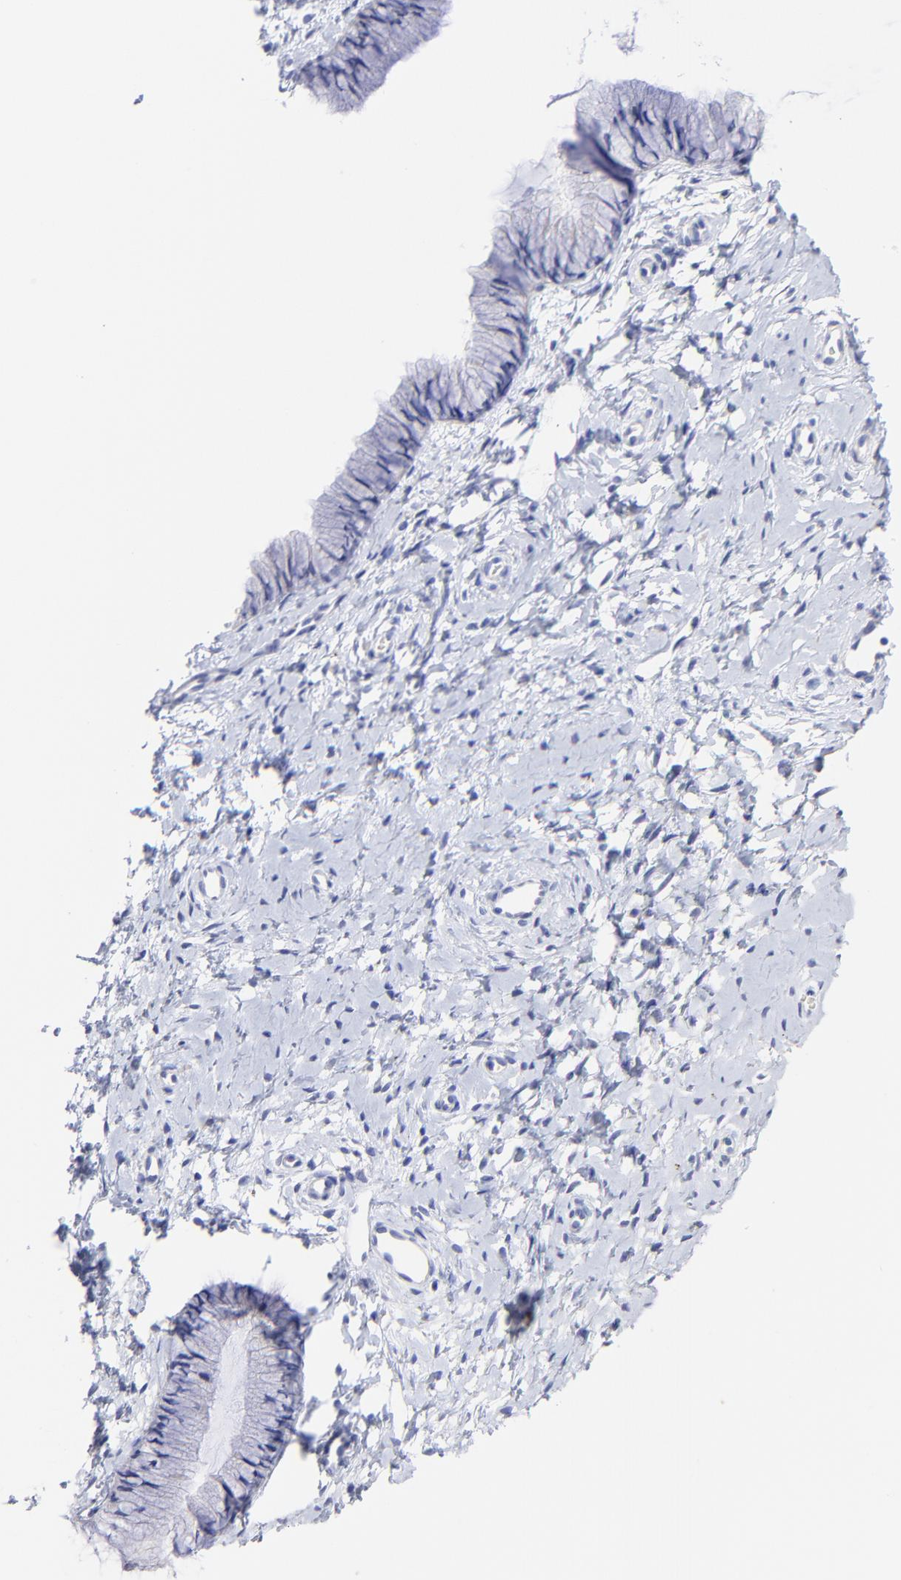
{"staining": {"intensity": "negative", "quantity": "none", "location": "none"}, "tissue": "cervix", "cell_type": "Glandular cells", "image_type": "normal", "snomed": [{"axis": "morphology", "description": "Normal tissue, NOS"}, {"axis": "topography", "description": "Cervix"}], "caption": "Immunohistochemical staining of benign cervix demonstrates no significant staining in glandular cells.", "gene": "RAB3A", "patient": {"sex": "female", "age": 46}}